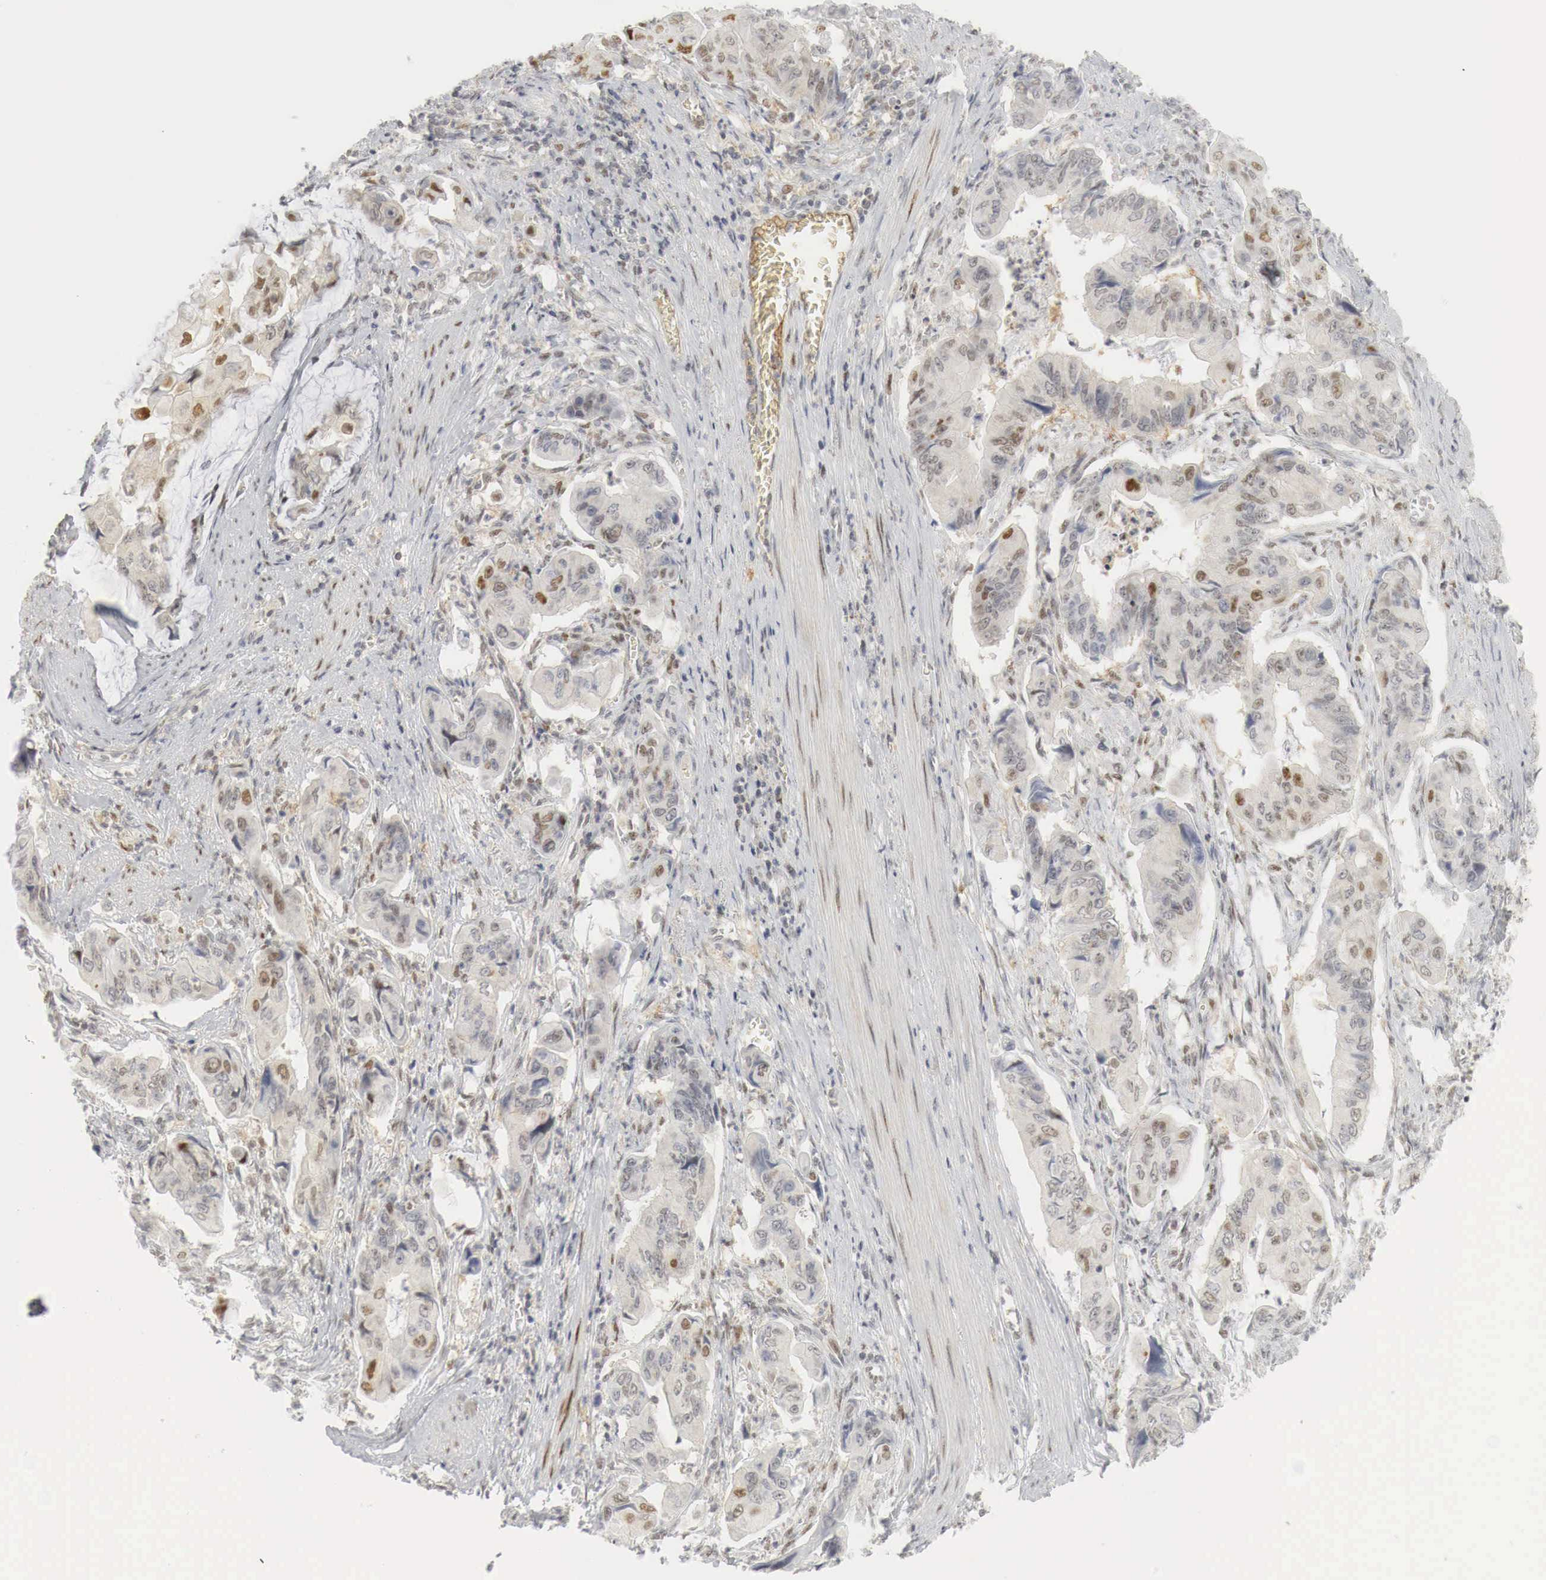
{"staining": {"intensity": "moderate", "quantity": "25%-75%", "location": "cytoplasmic/membranous,nuclear"}, "tissue": "stomach cancer", "cell_type": "Tumor cells", "image_type": "cancer", "snomed": [{"axis": "morphology", "description": "Adenocarcinoma, NOS"}, {"axis": "topography", "description": "Stomach, upper"}], "caption": "Immunohistochemical staining of stomach cancer (adenocarcinoma) shows moderate cytoplasmic/membranous and nuclear protein positivity in approximately 25%-75% of tumor cells.", "gene": "MYC", "patient": {"sex": "male", "age": 80}}